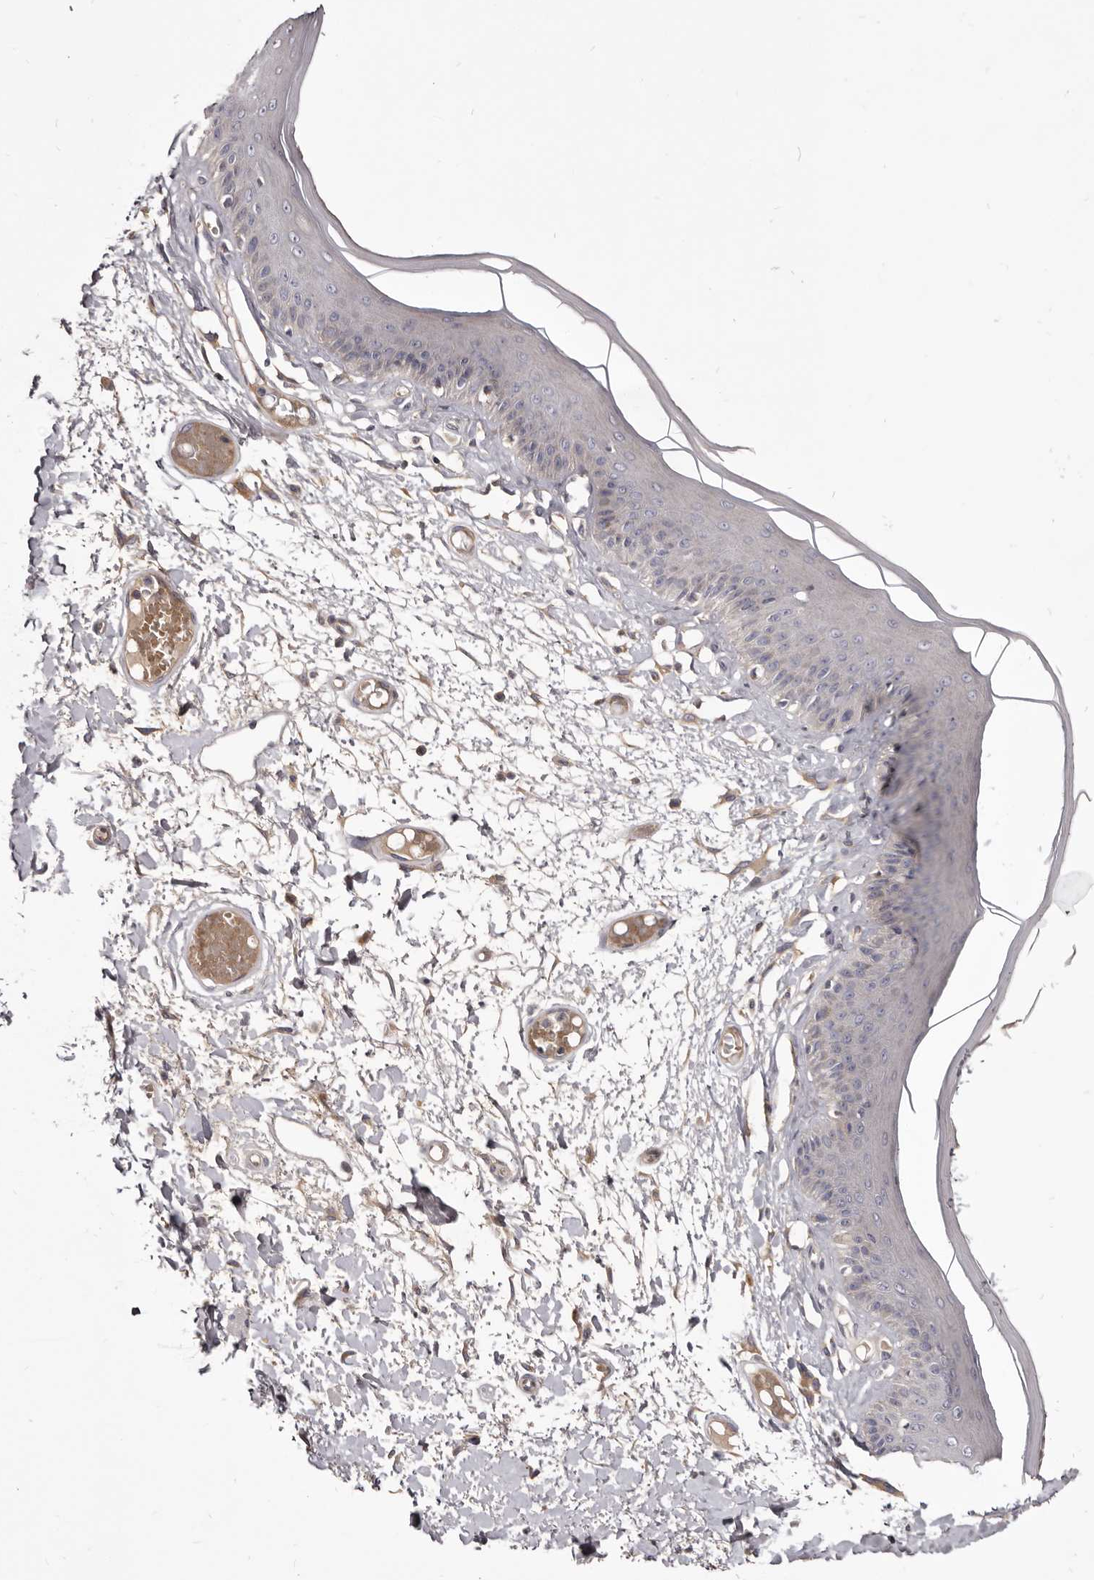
{"staining": {"intensity": "weak", "quantity": "<25%", "location": "cytoplasmic/membranous"}, "tissue": "skin", "cell_type": "Epidermal cells", "image_type": "normal", "snomed": [{"axis": "morphology", "description": "Normal tissue, NOS"}, {"axis": "topography", "description": "Vulva"}], "caption": "DAB immunohistochemical staining of unremarkable human skin shows no significant staining in epidermal cells.", "gene": "FAS", "patient": {"sex": "female", "age": 73}}